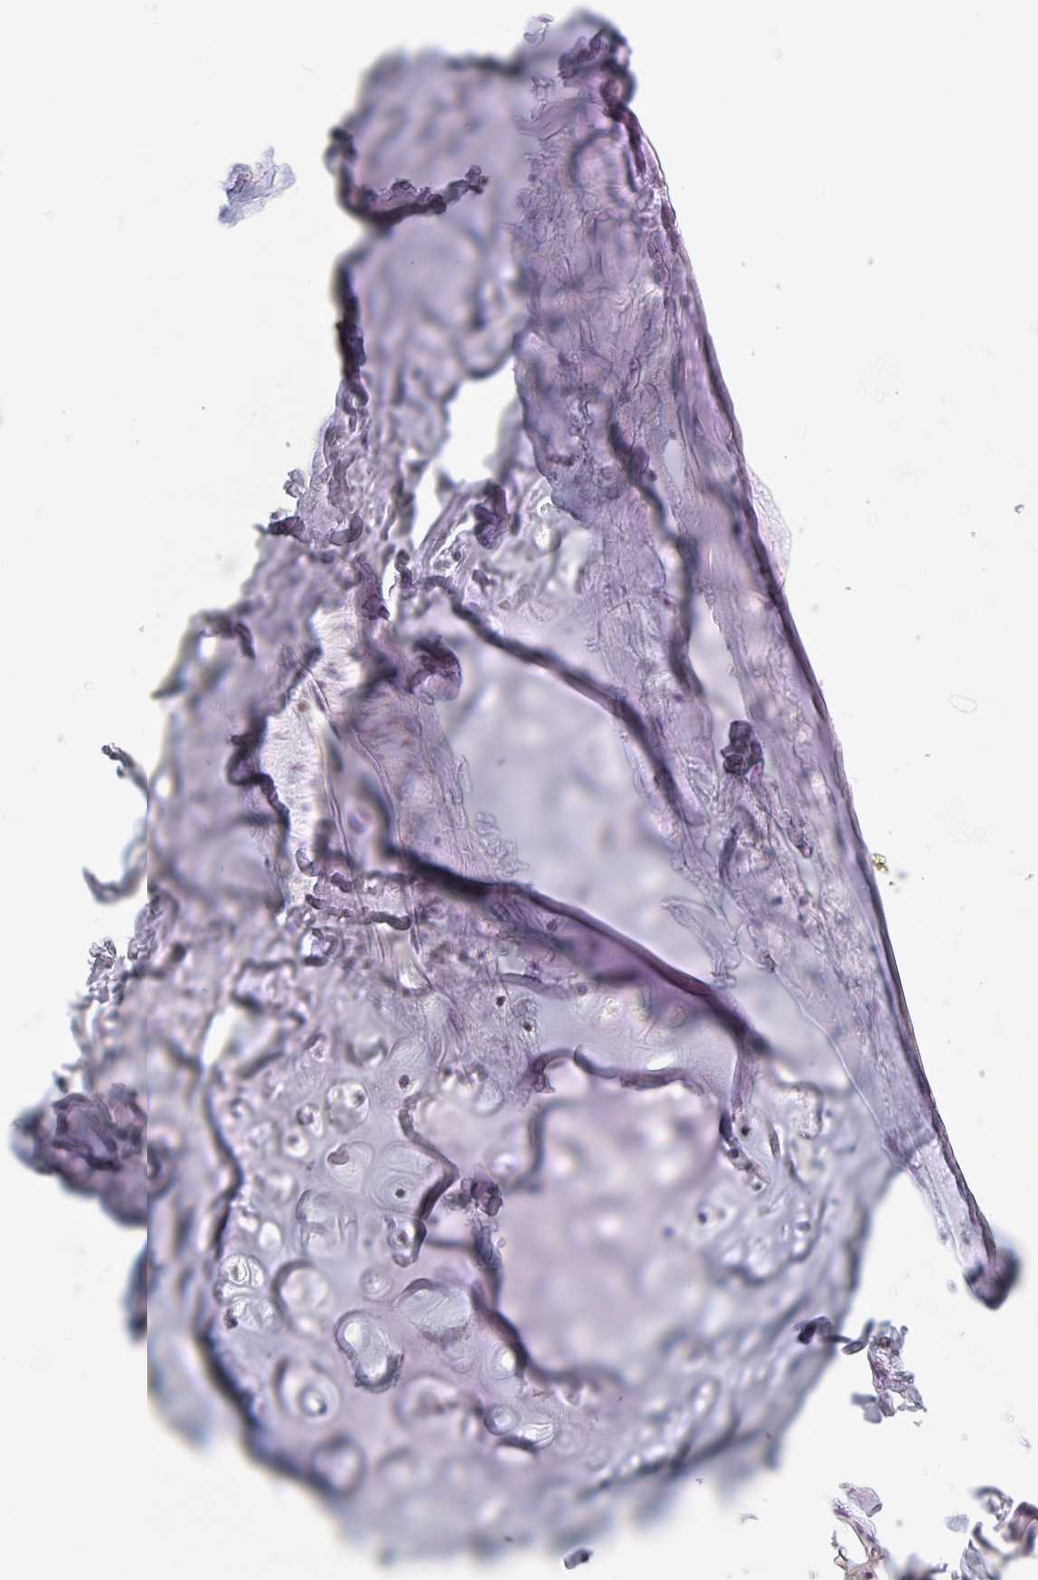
{"staining": {"intensity": "negative", "quantity": "none", "location": "none"}, "tissue": "soft tissue", "cell_type": "Chondrocytes", "image_type": "normal", "snomed": [{"axis": "morphology", "description": "Normal tissue, NOS"}, {"axis": "topography", "description": "Cartilage tissue"}, {"axis": "topography", "description": "Bronchus"}, {"axis": "topography", "description": "Peripheral nerve tissue"}], "caption": "Immunohistochemical staining of normal human soft tissue demonstrates no significant positivity in chondrocytes.", "gene": "SRSF10", "patient": {"sex": "male", "age": 67}}